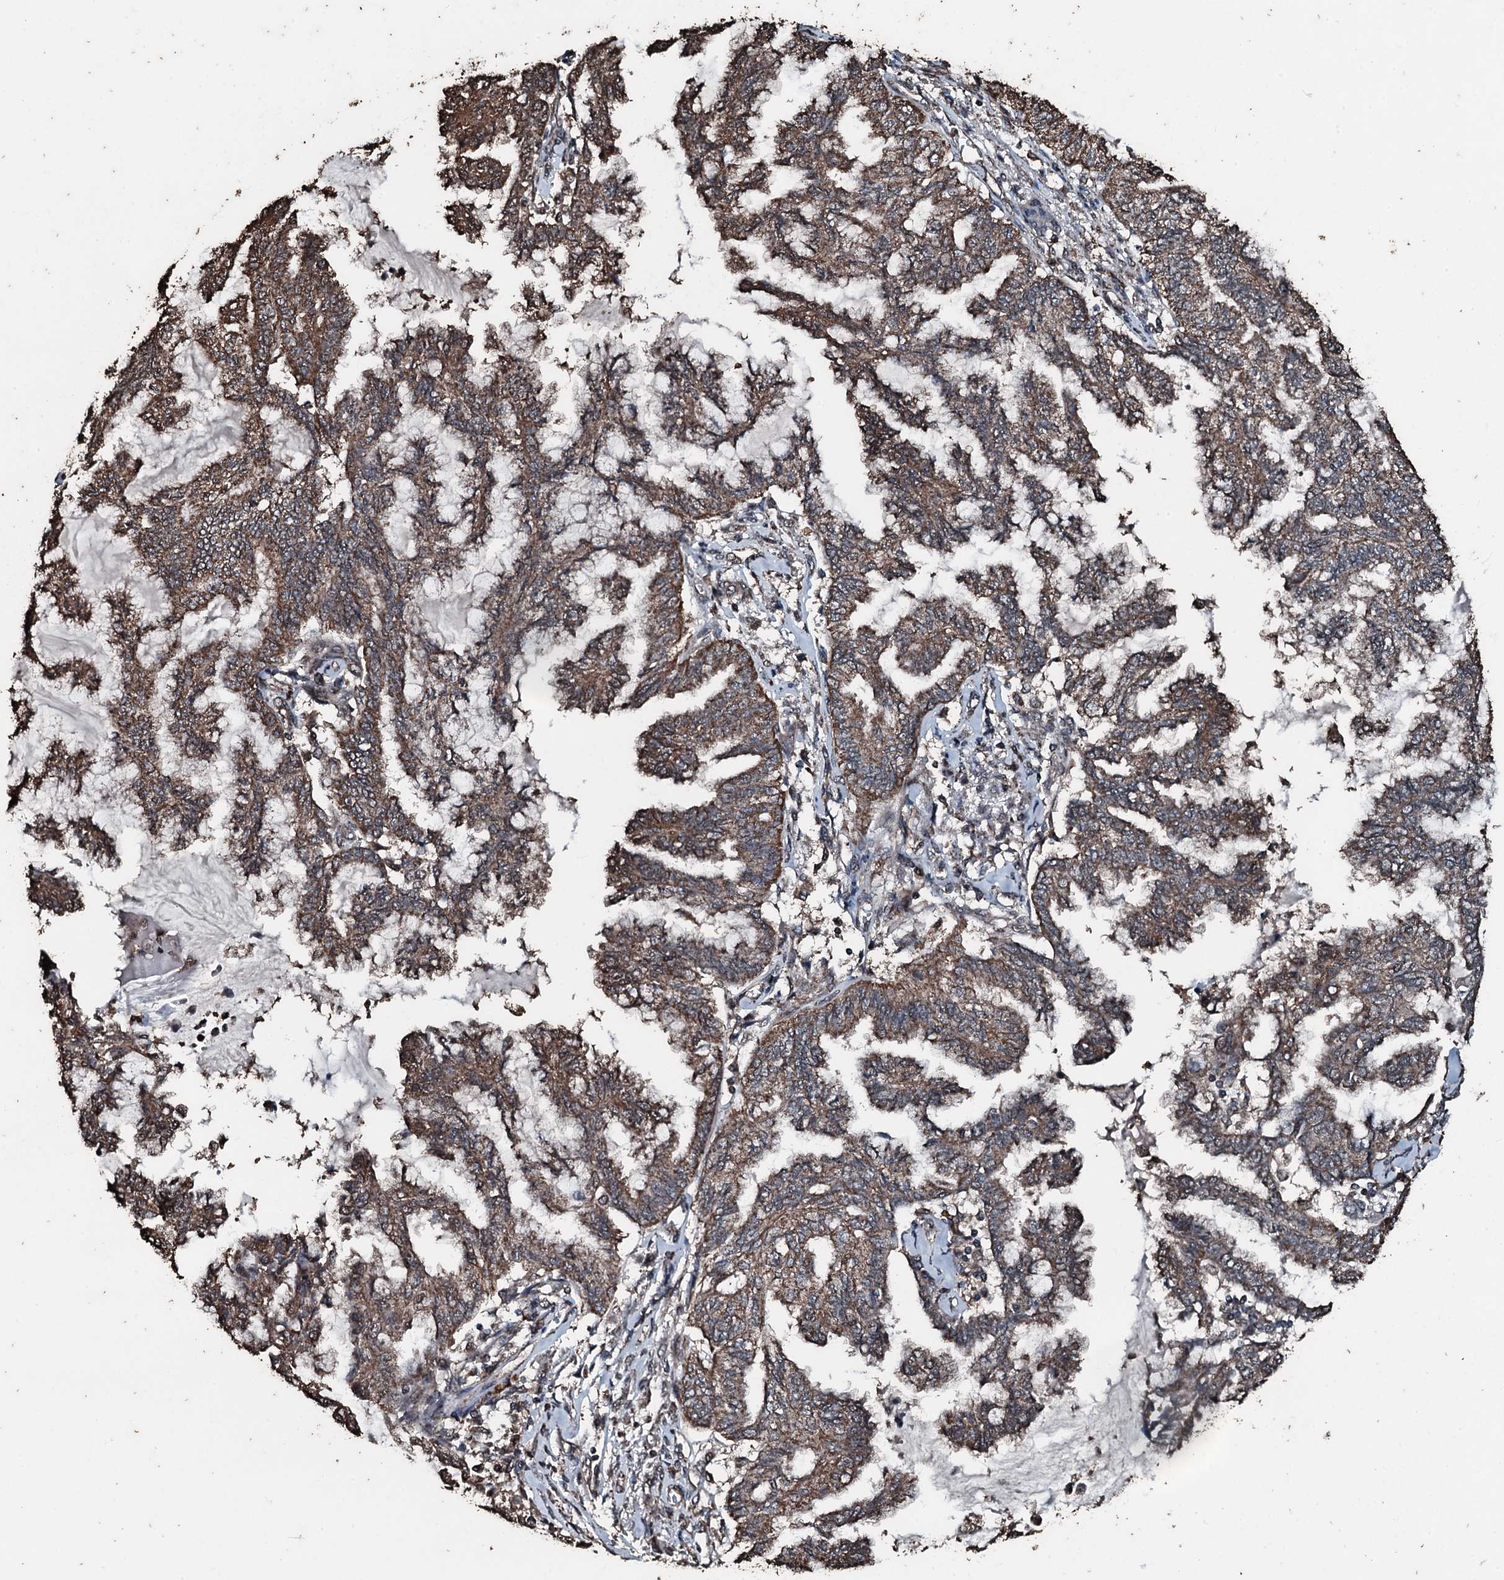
{"staining": {"intensity": "moderate", "quantity": ">75%", "location": "cytoplasmic/membranous"}, "tissue": "endometrial cancer", "cell_type": "Tumor cells", "image_type": "cancer", "snomed": [{"axis": "morphology", "description": "Adenocarcinoma, NOS"}, {"axis": "topography", "description": "Endometrium"}], "caption": "Immunohistochemistry (IHC) of endometrial cancer (adenocarcinoma) exhibits medium levels of moderate cytoplasmic/membranous expression in approximately >75% of tumor cells.", "gene": "FAAP24", "patient": {"sex": "female", "age": 86}}